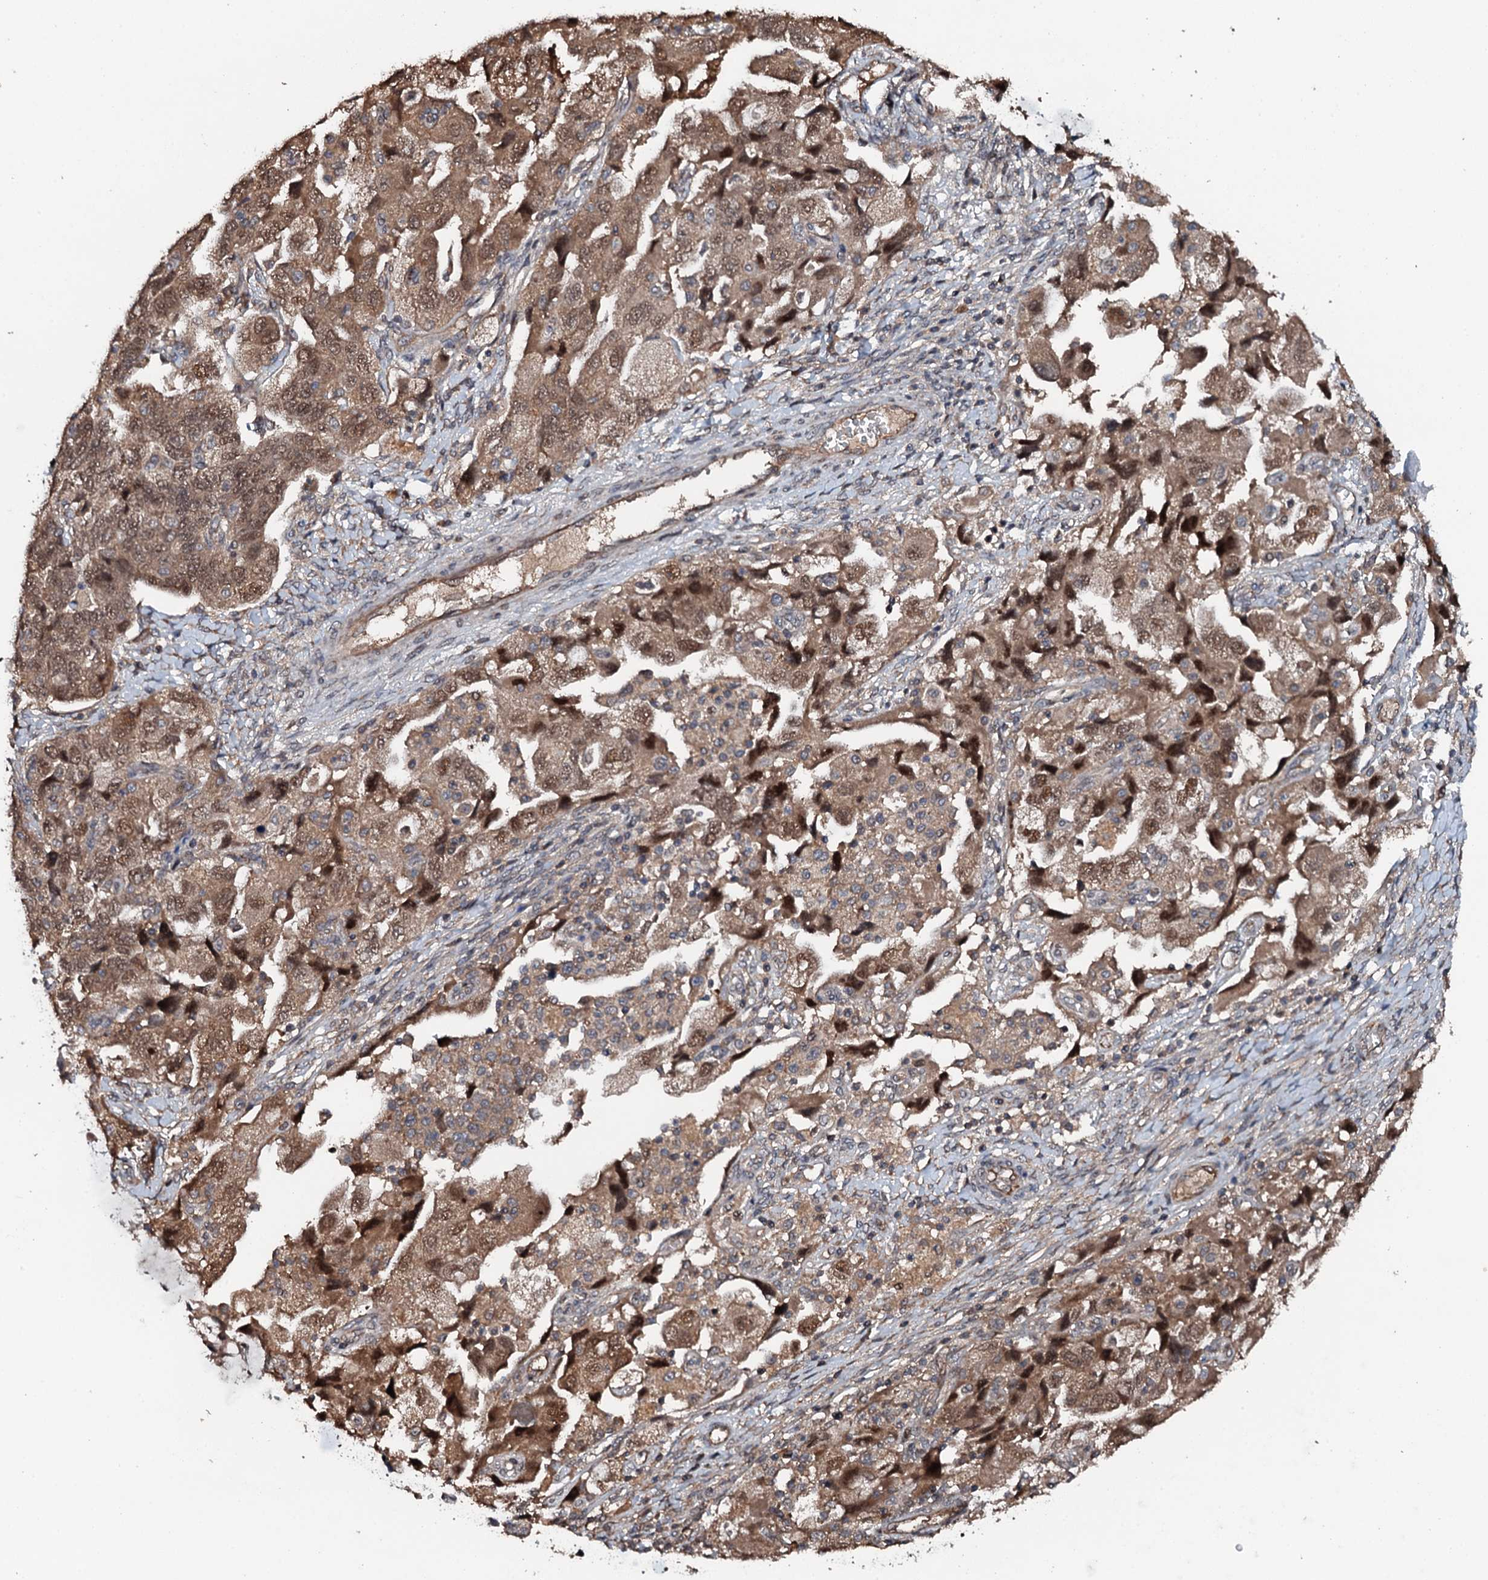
{"staining": {"intensity": "moderate", "quantity": ">75%", "location": "cytoplasmic/membranous,nuclear"}, "tissue": "ovarian cancer", "cell_type": "Tumor cells", "image_type": "cancer", "snomed": [{"axis": "morphology", "description": "Carcinoma, NOS"}, {"axis": "morphology", "description": "Cystadenocarcinoma, serous, NOS"}, {"axis": "topography", "description": "Ovary"}], "caption": "A micrograph of human carcinoma (ovarian) stained for a protein shows moderate cytoplasmic/membranous and nuclear brown staining in tumor cells. The staining was performed using DAB, with brown indicating positive protein expression. Nuclei are stained blue with hematoxylin.", "gene": "FLYWCH1", "patient": {"sex": "female", "age": 69}}